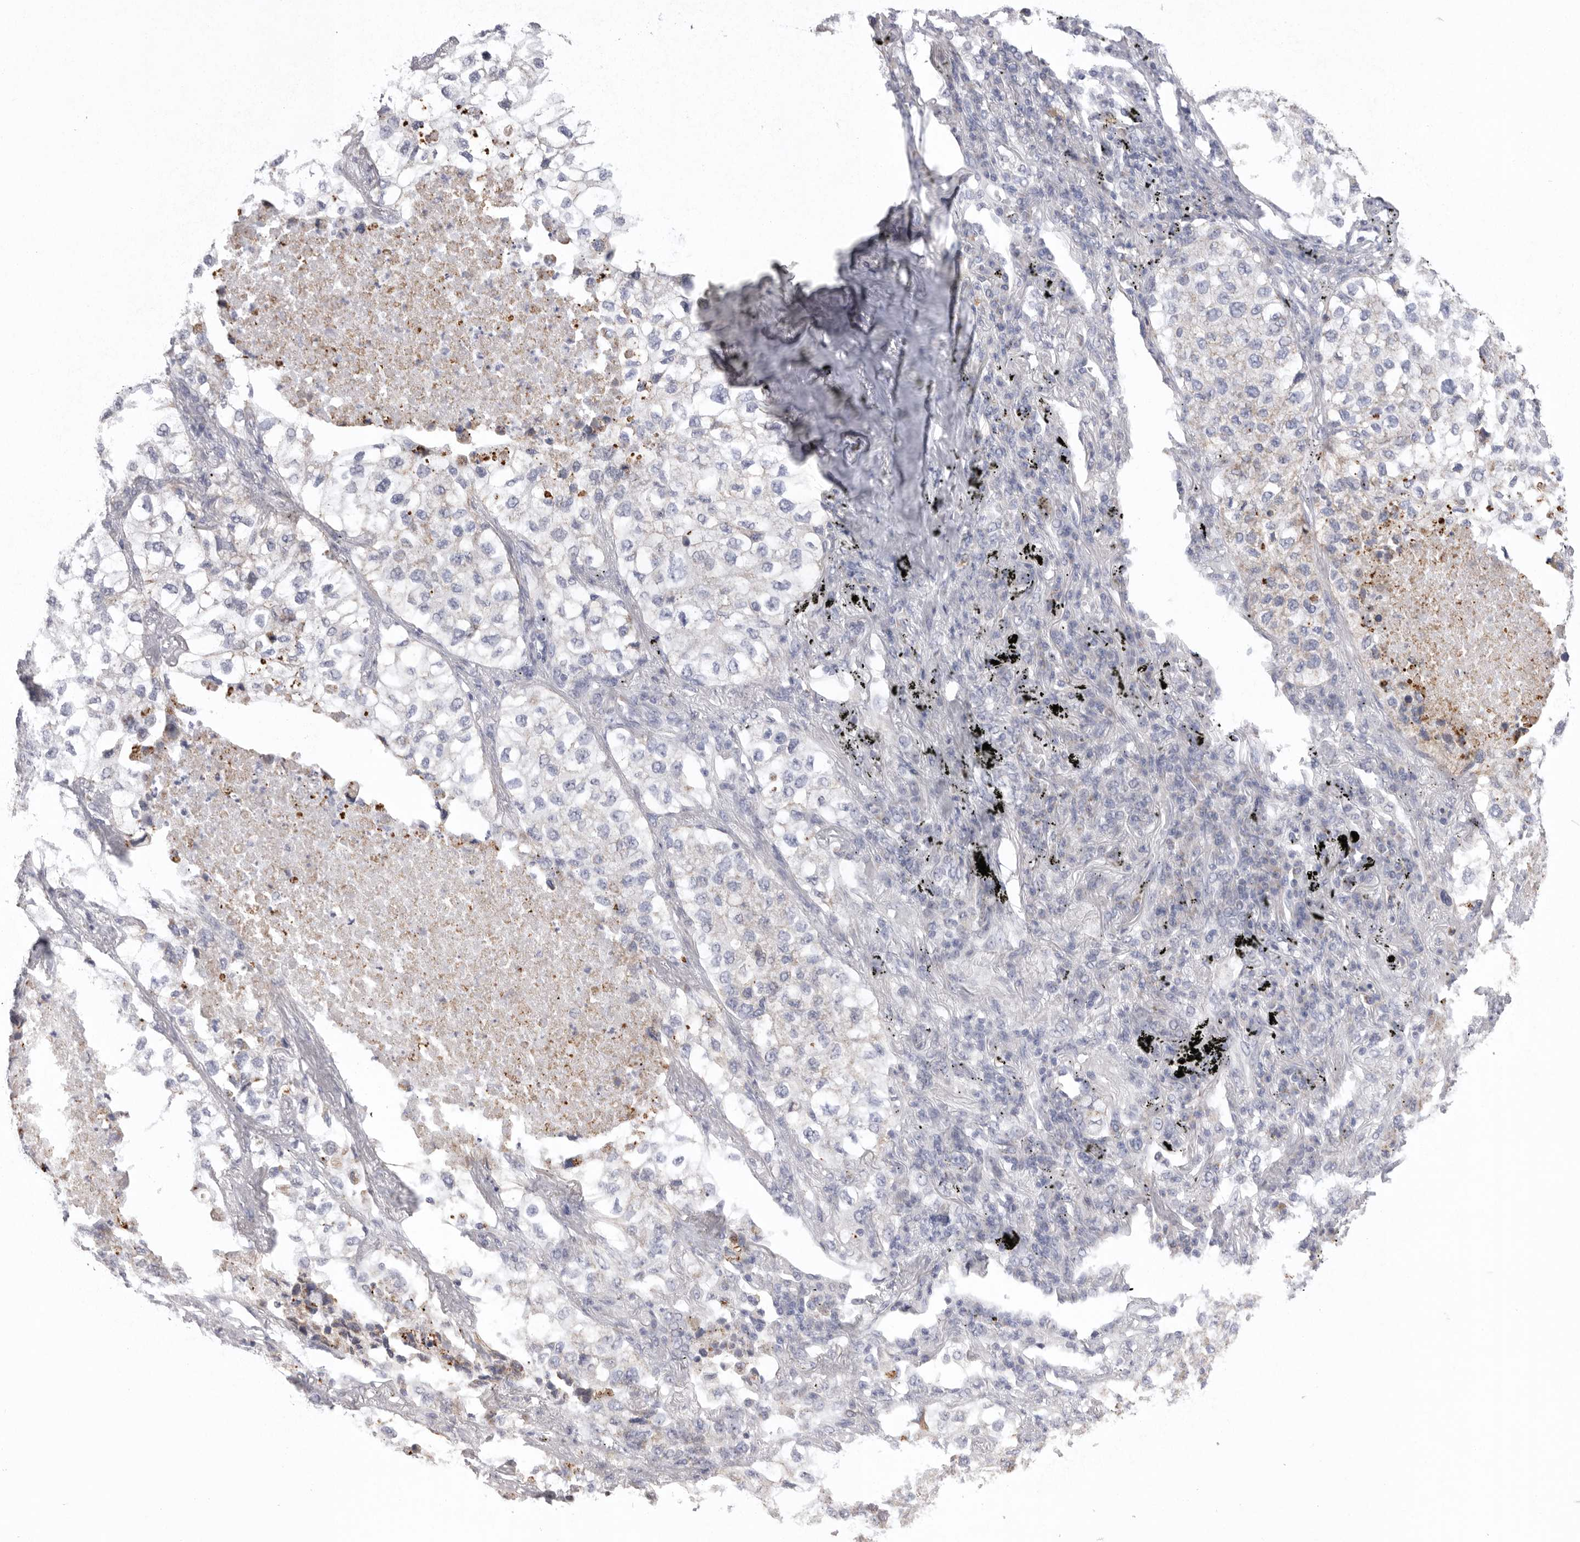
{"staining": {"intensity": "negative", "quantity": "none", "location": "none"}, "tissue": "lung cancer", "cell_type": "Tumor cells", "image_type": "cancer", "snomed": [{"axis": "morphology", "description": "Adenocarcinoma, NOS"}, {"axis": "topography", "description": "Lung"}], "caption": "Immunohistochemistry (IHC) histopathology image of human adenocarcinoma (lung) stained for a protein (brown), which shows no staining in tumor cells.", "gene": "VDAC3", "patient": {"sex": "male", "age": 63}}